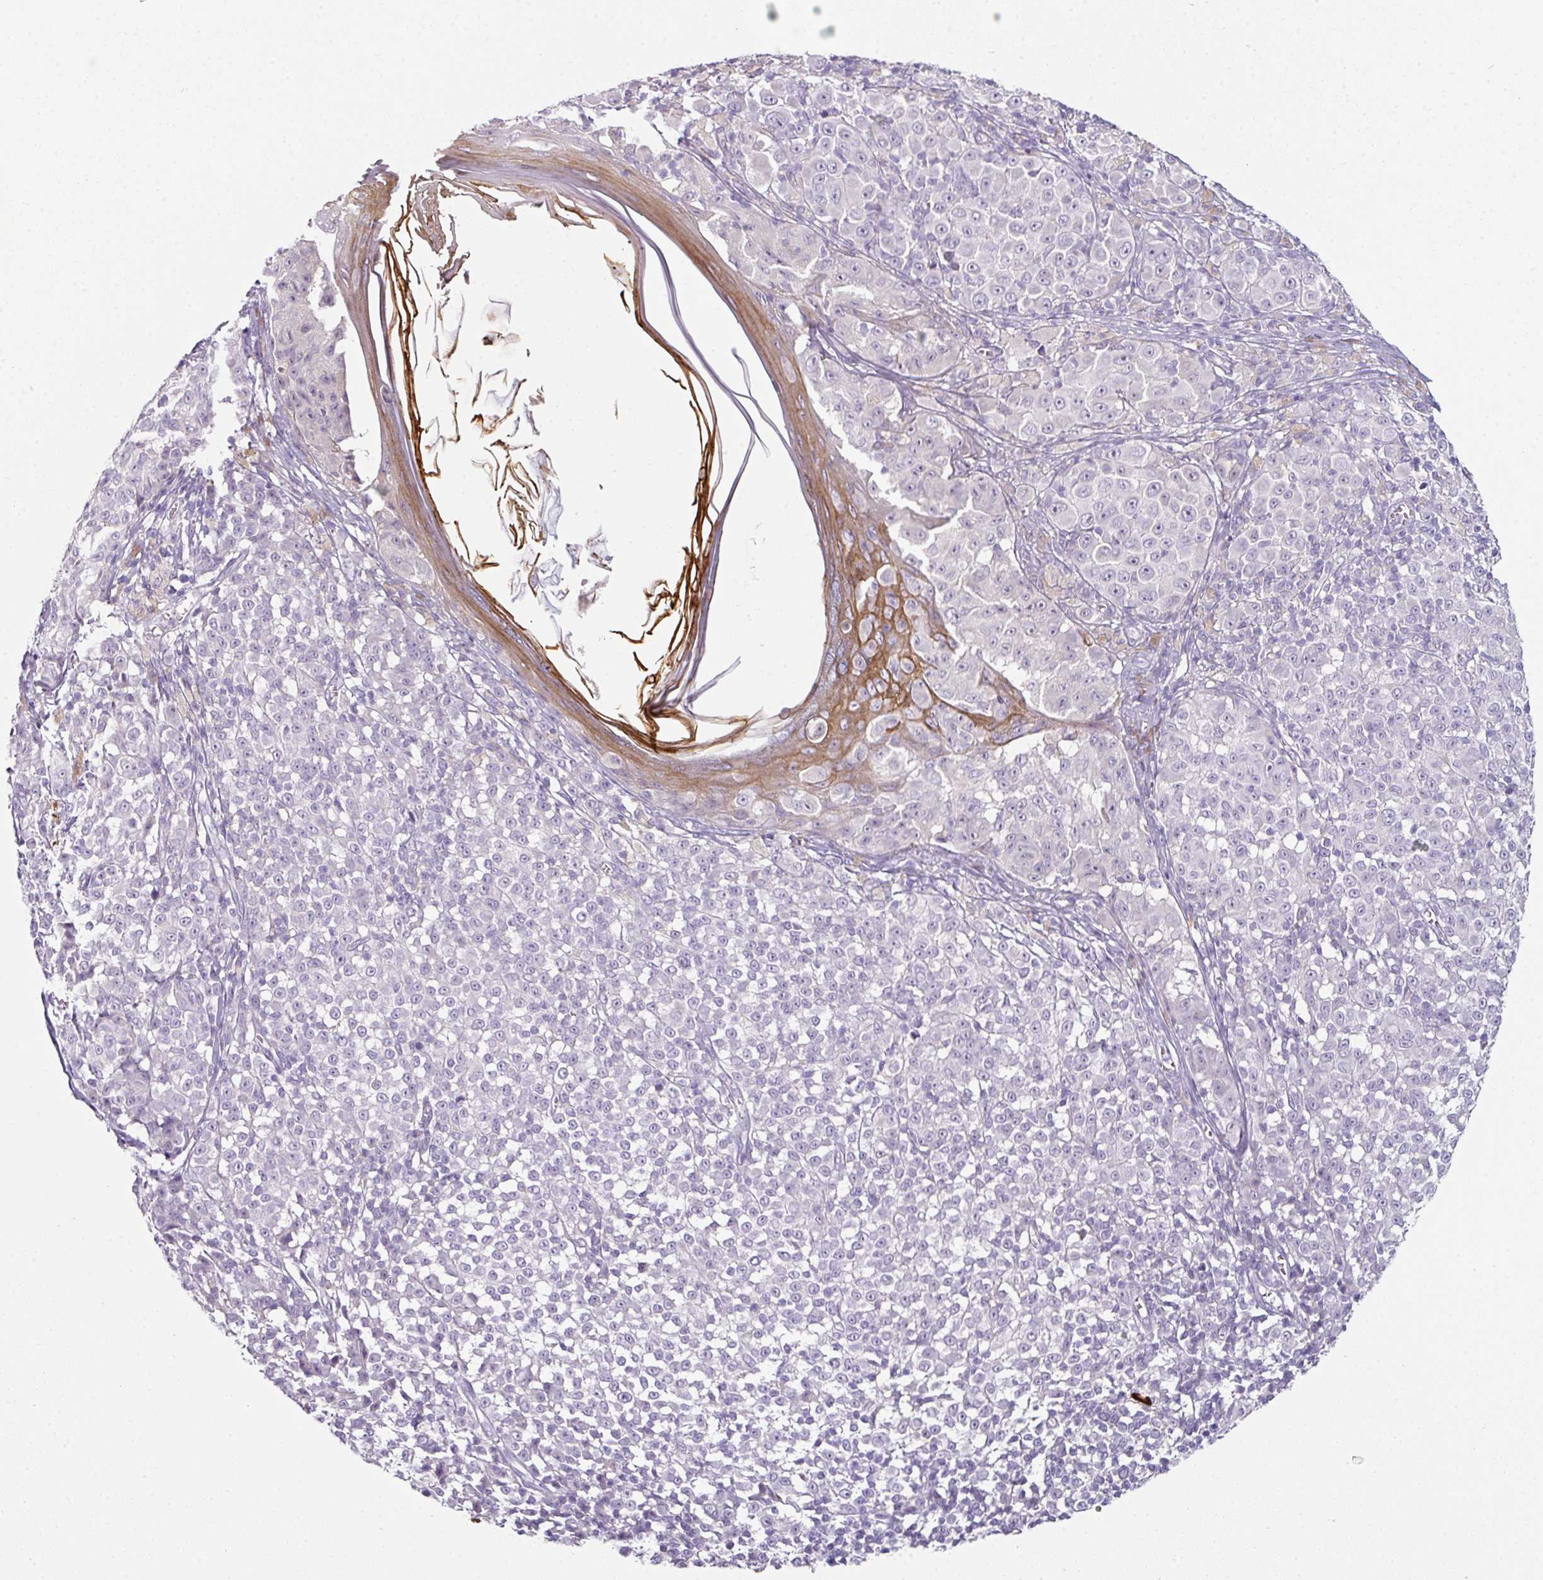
{"staining": {"intensity": "negative", "quantity": "none", "location": "none"}, "tissue": "melanoma", "cell_type": "Tumor cells", "image_type": "cancer", "snomed": [{"axis": "morphology", "description": "Malignant melanoma, NOS"}, {"axis": "topography", "description": "Skin"}], "caption": "Human malignant melanoma stained for a protein using IHC reveals no staining in tumor cells.", "gene": "FHAD1", "patient": {"sex": "female", "age": 43}}